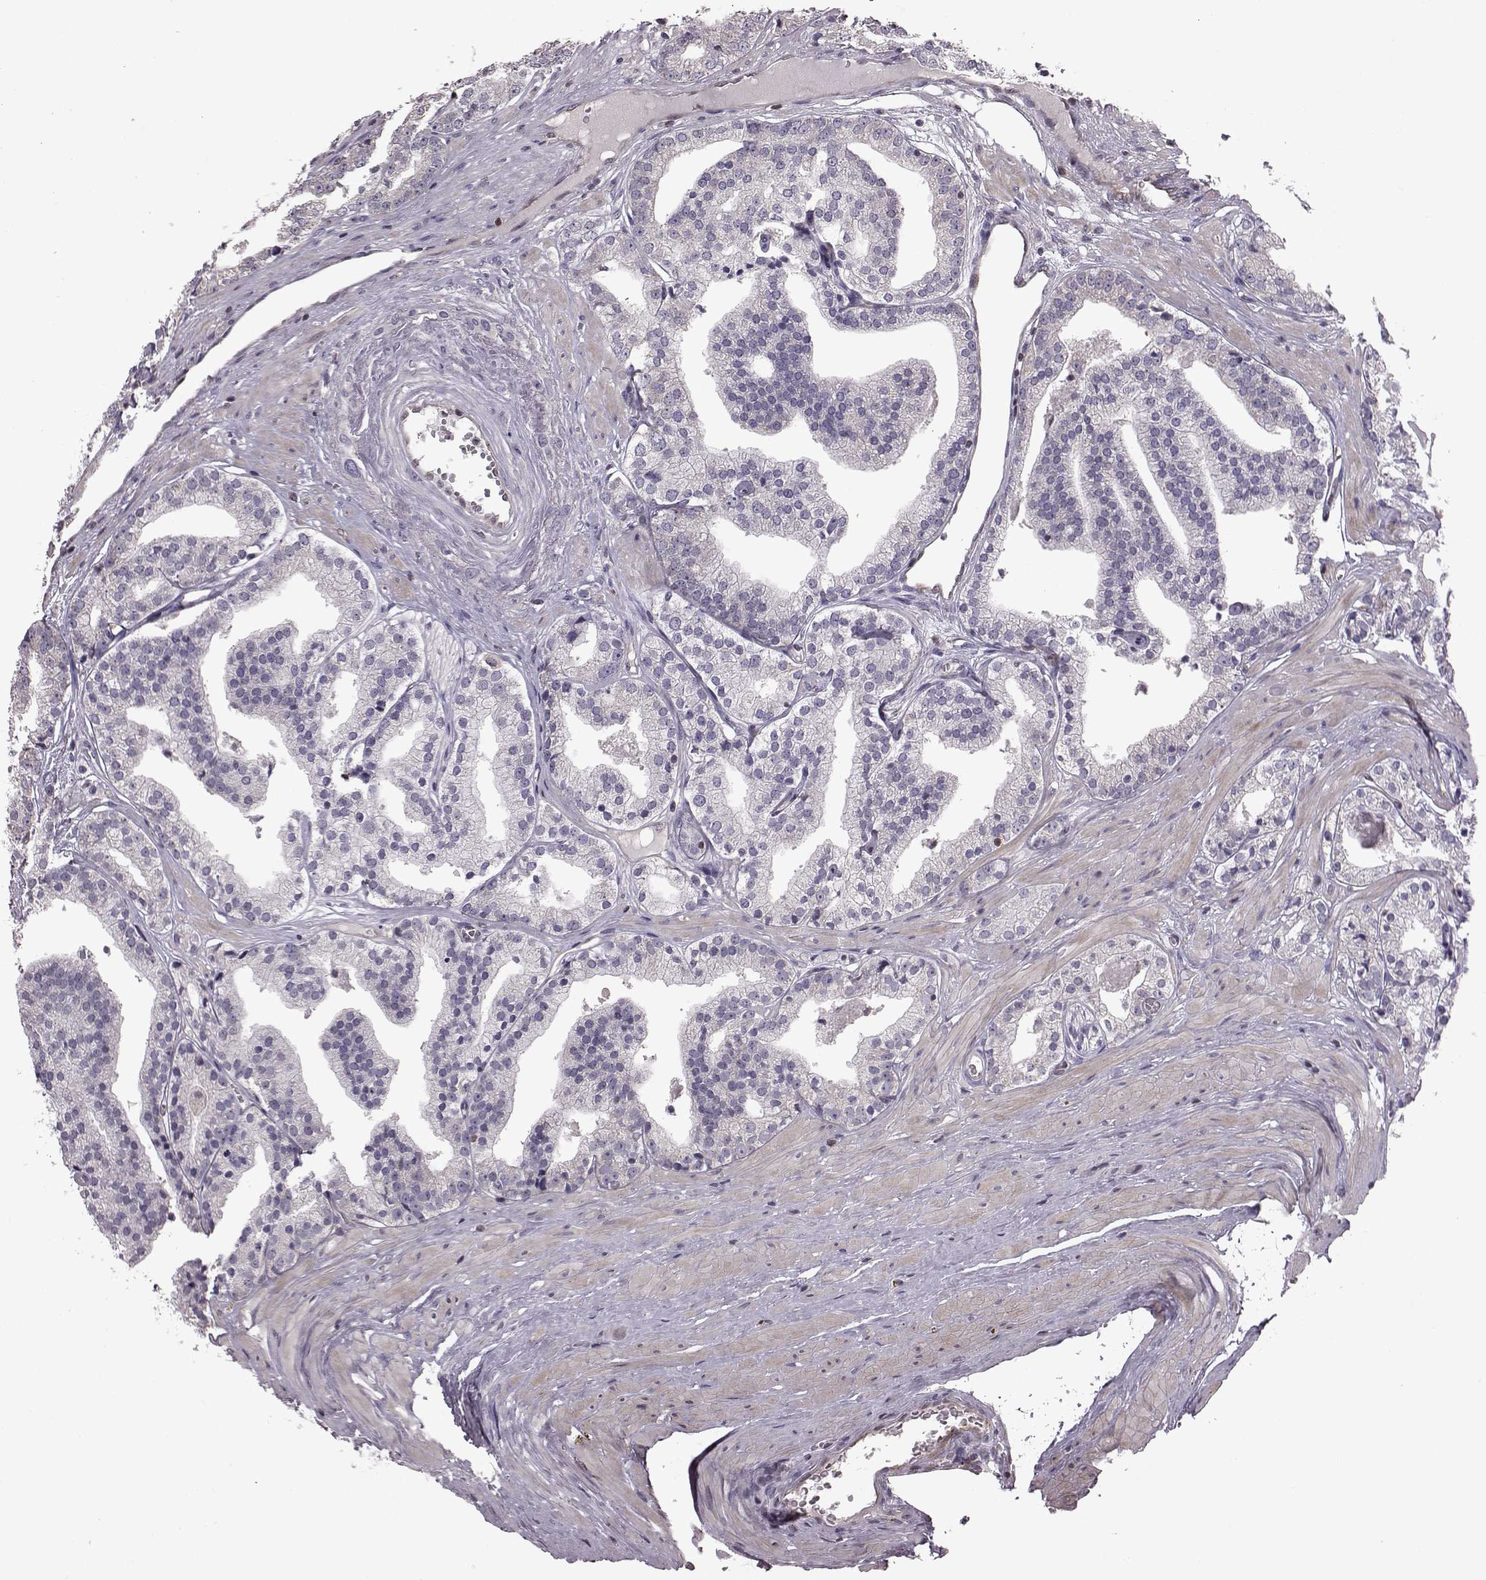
{"staining": {"intensity": "negative", "quantity": "none", "location": "none"}, "tissue": "prostate cancer", "cell_type": "Tumor cells", "image_type": "cancer", "snomed": [{"axis": "morphology", "description": "Adenocarcinoma, Low grade"}, {"axis": "topography", "description": "Prostate"}], "caption": "DAB immunohistochemical staining of prostate cancer shows no significant expression in tumor cells.", "gene": "CDC42SE1", "patient": {"sex": "male", "age": 60}}